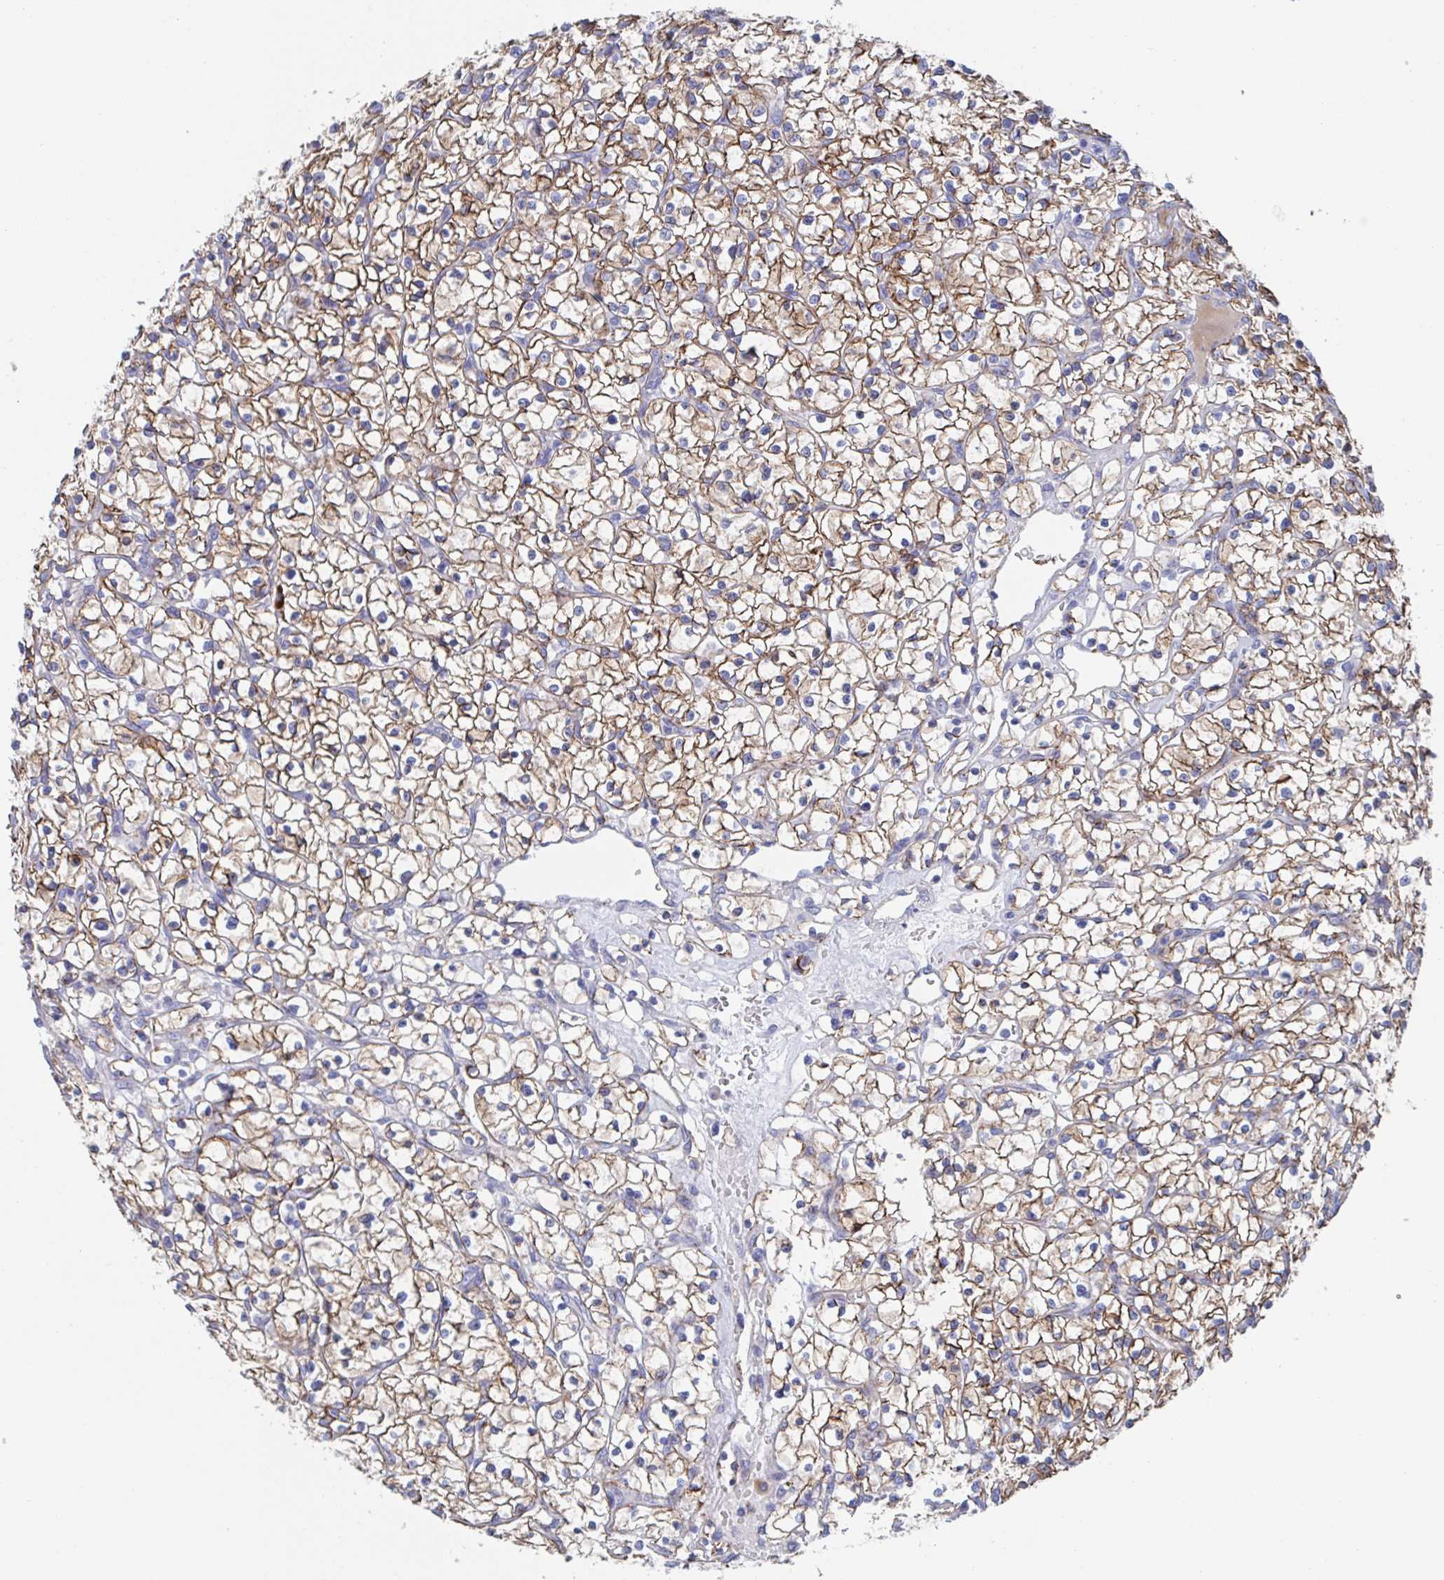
{"staining": {"intensity": "moderate", "quantity": ">75%", "location": "cytoplasmic/membranous"}, "tissue": "renal cancer", "cell_type": "Tumor cells", "image_type": "cancer", "snomed": [{"axis": "morphology", "description": "Adenocarcinoma, NOS"}, {"axis": "topography", "description": "Kidney"}], "caption": "Brown immunohistochemical staining in human renal adenocarcinoma exhibits moderate cytoplasmic/membranous positivity in approximately >75% of tumor cells.", "gene": "CDH2", "patient": {"sex": "female", "age": 64}}